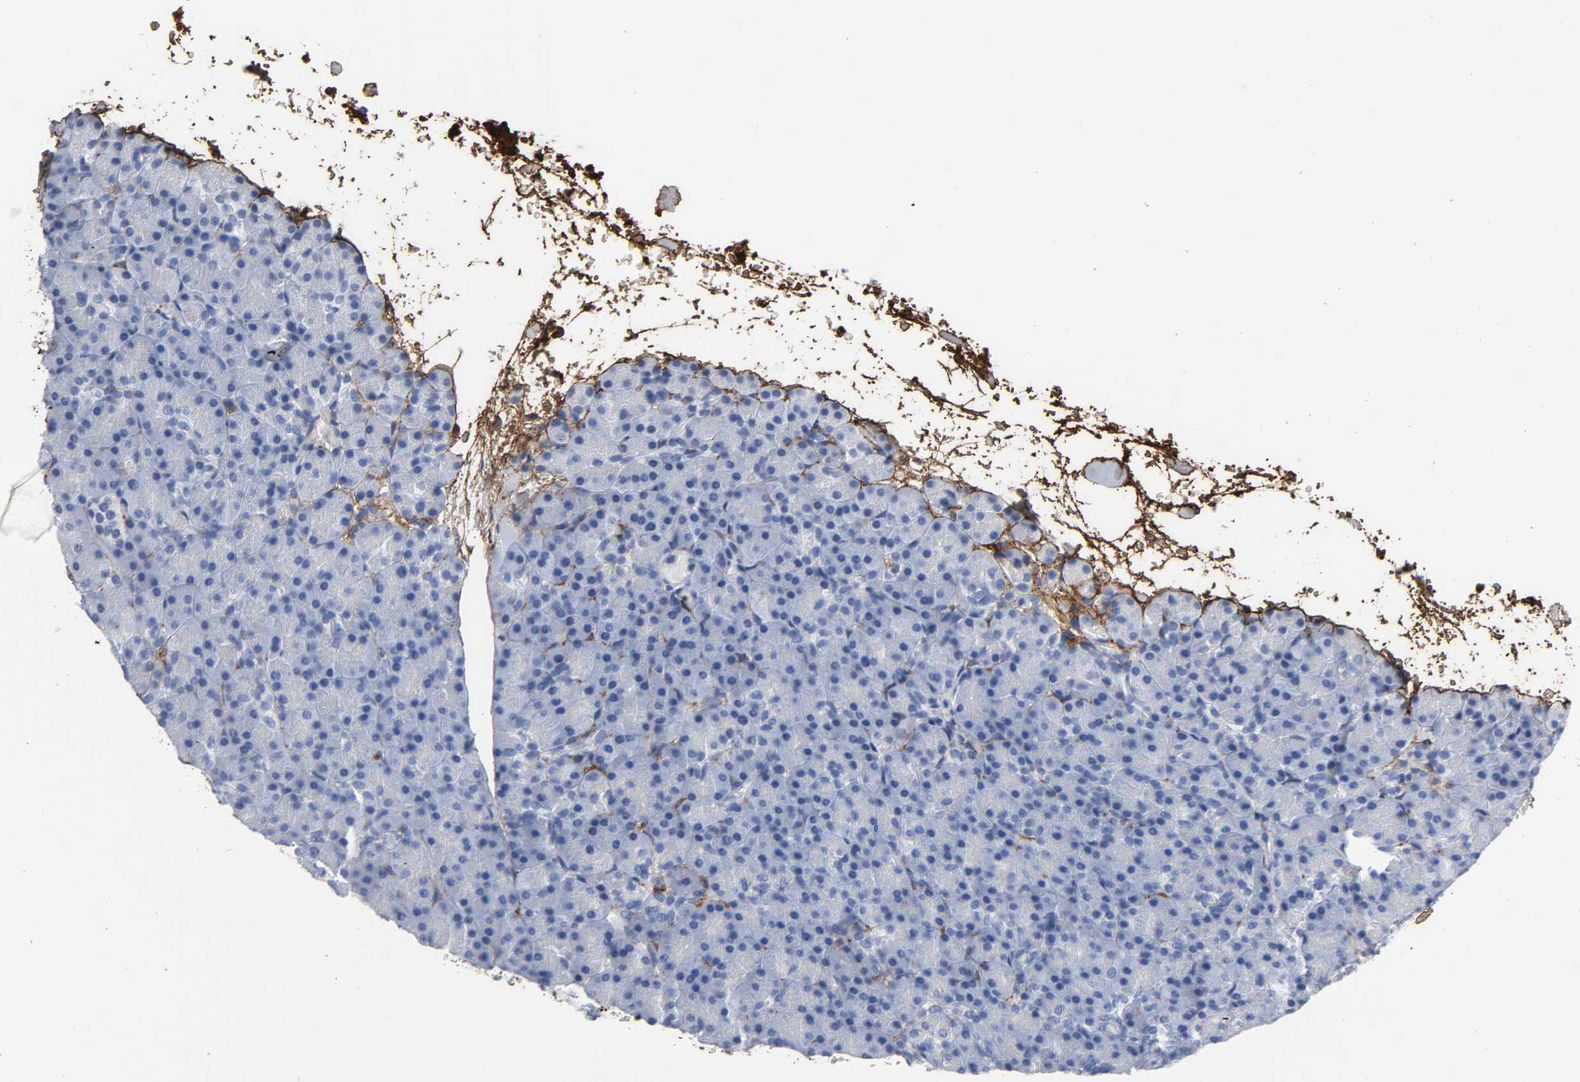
{"staining": {"intensity": "moderate", "quantity": "<25%", "location": "cytoplasmic/membranous"}, "tissue": "pancreas", "cell_type": "Exocrine glandular cells", "image_type": "normal", "snomed": [{"axis": "morphology", "description": "Normal tissue, NOS"}, {"axis": "topography", "description": "Pancreas"}], "caption": "Immunohistochemical staining of unremarkable pancreas reveals <25% levels of moderate cytoplasmic/membranous protein staining in approximately <25% of exocrine glandular cells.", "gene": "FBLN1", "patient": {"sex": "female", "age": 43}}